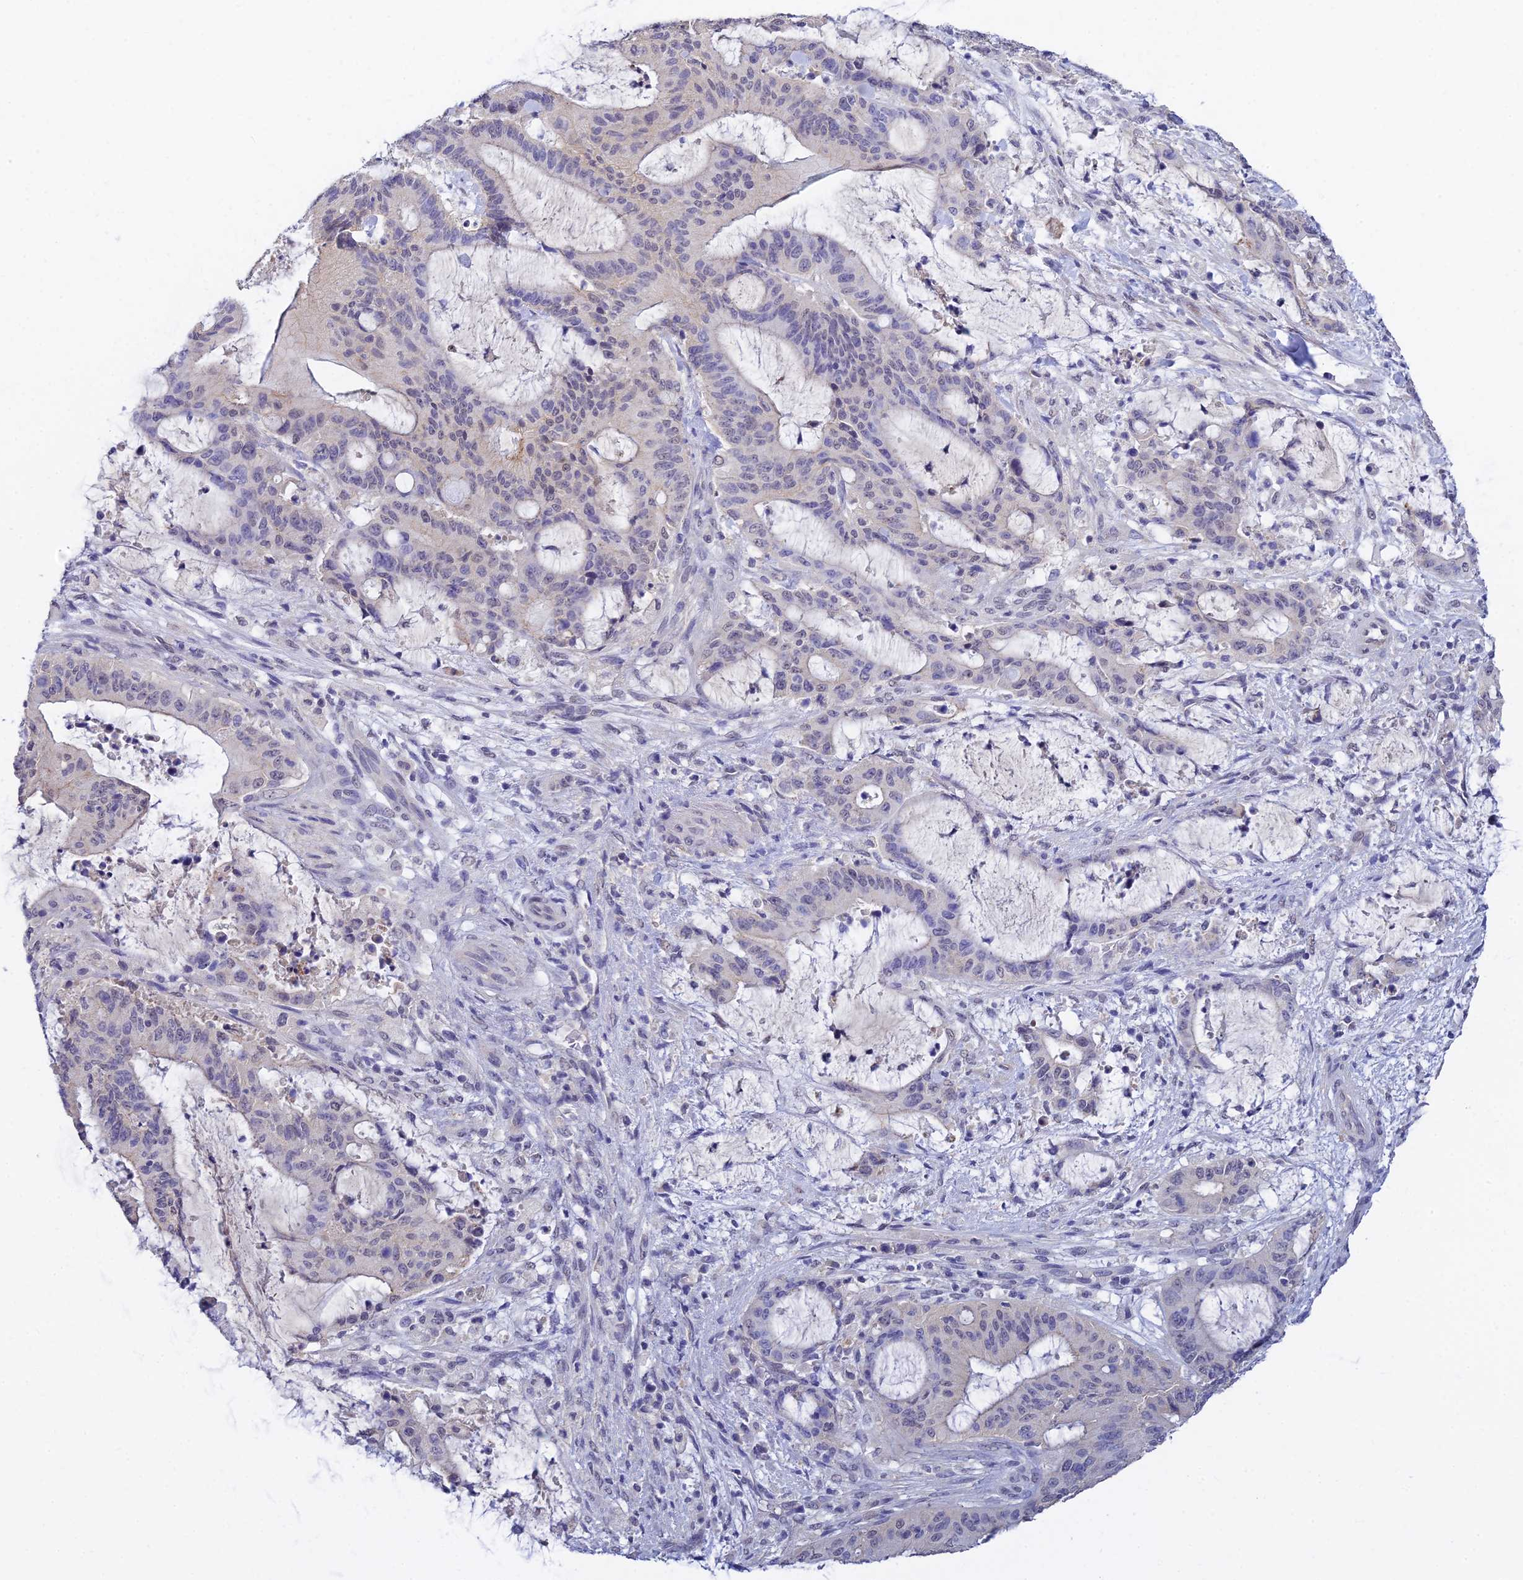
{"staining": {"intensity": "negative", "quantity": "none", "location": "none"}, "tissue": "liver cancer", "cell_type": "Tumor cells", "image_type": "cancer", "snomed": [{"axis": "morphology", "description": "Normal tissue, NOS"}, {"axis": "morphology", "description": "Cholangiocarcinoma"}, {"axis": "topography", "description": "Liver"}, {"axis": "topography", "description": "Peripheral nerve tissue"}], "caption": "IHC image of neoplastic tissue: human liver cancer stained with DAB (3,3'-diaminobenzidine) exhibits no significant protein staining in tumor cells.", "gene": "HOXB1", "patient": {"sex": "female", "age": 73}}